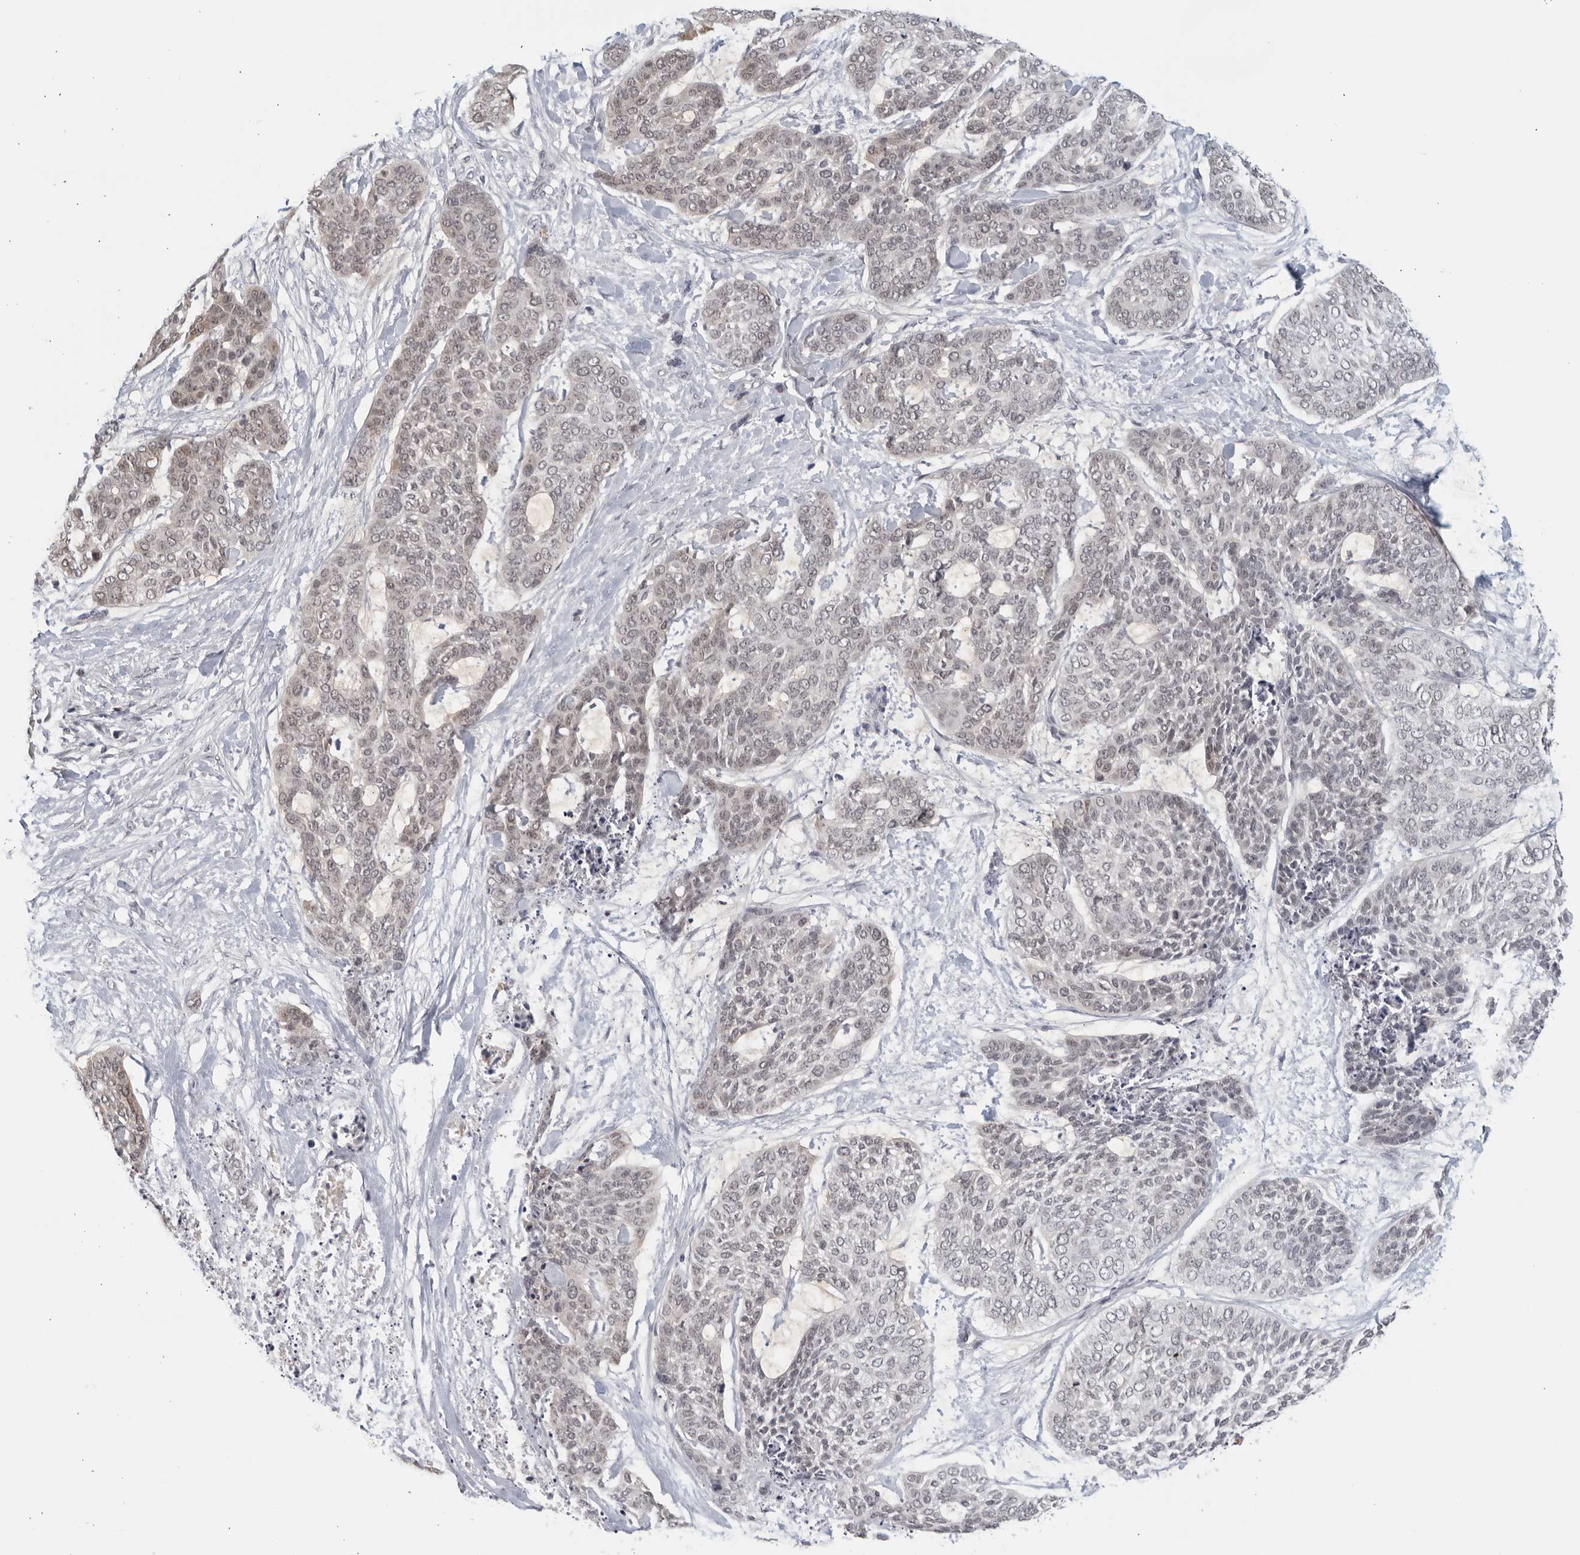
{"staining": {"intensity": "weak", "quantity": "<25%", "location": "nuclear"}, "tissue": "skin cancer", "cell_type": "Tumor cells", "image_type": "cancer", "snomed": [{"axis": "morphology", "description": "Basal cell carcinoma"}, {"axis": "topography", "description": "Skin"}], "caption": "There is no significant expression in tumor cells of skin cancer.", "gene": "RAB11FIP3", "patient": {"sex": "female", "age": 64}}